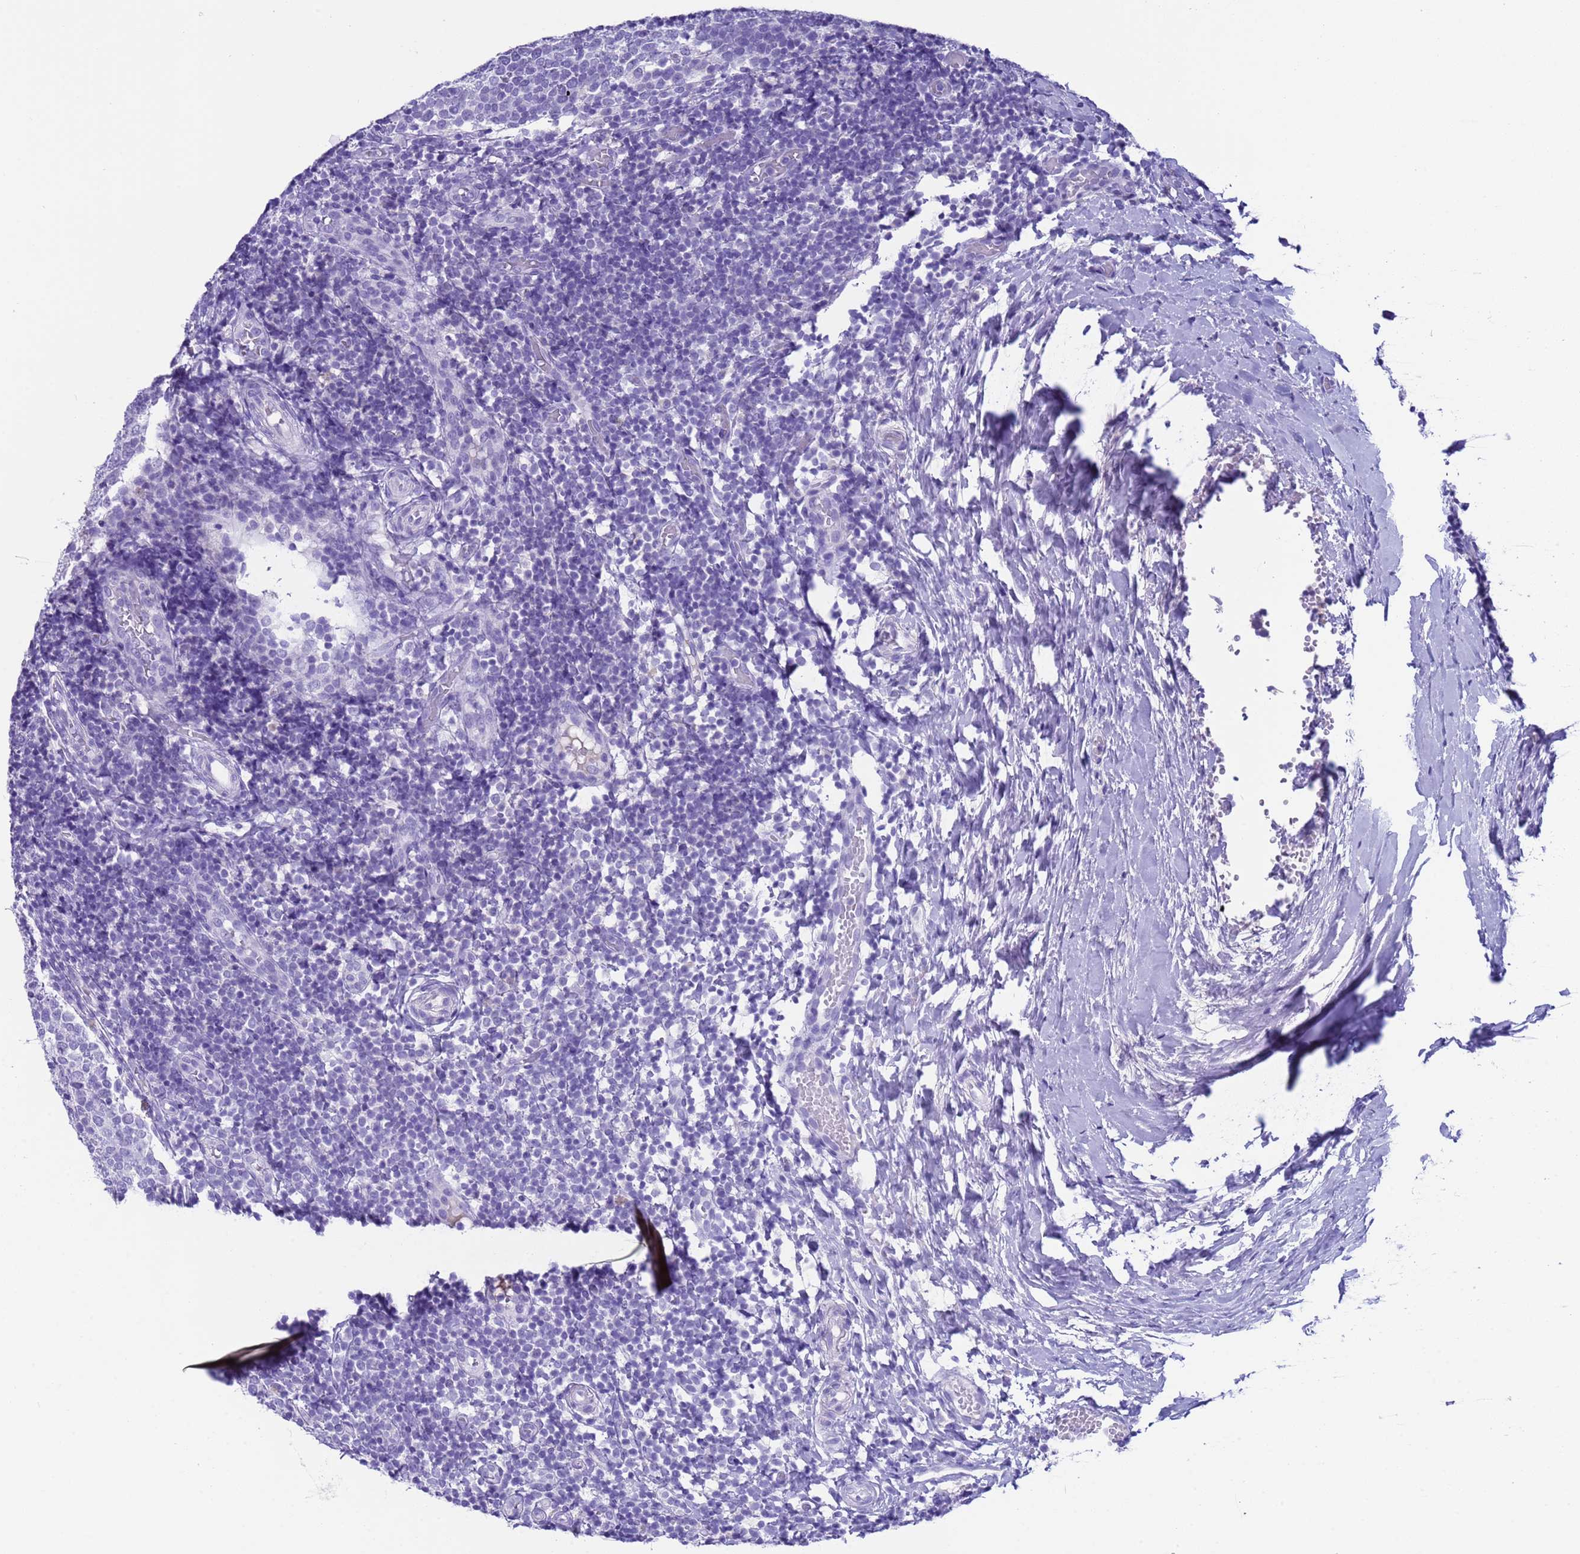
{"staining": {"intensity": "negative", "quantity": "none", "location": "none"}, "tissue": "tonsil", "cell_type": "Germinal center cells", "image_type": "normal", "snomed": [{"axis": "morphology", "description": "Normal tissue, NOS"}, {"axis": "topography", "description": "Tonsil"}], "caption": "Germinal center cells are negative for brown protein staining in unremarkable tonsil. The staining was performed using DAB to visualize the protein expression in brown, while the nuclei were stained in blue with hematoxylin (Magnification: 20x).", "gene": "CKM", "patient": {"sex": "female", "age": 19}}